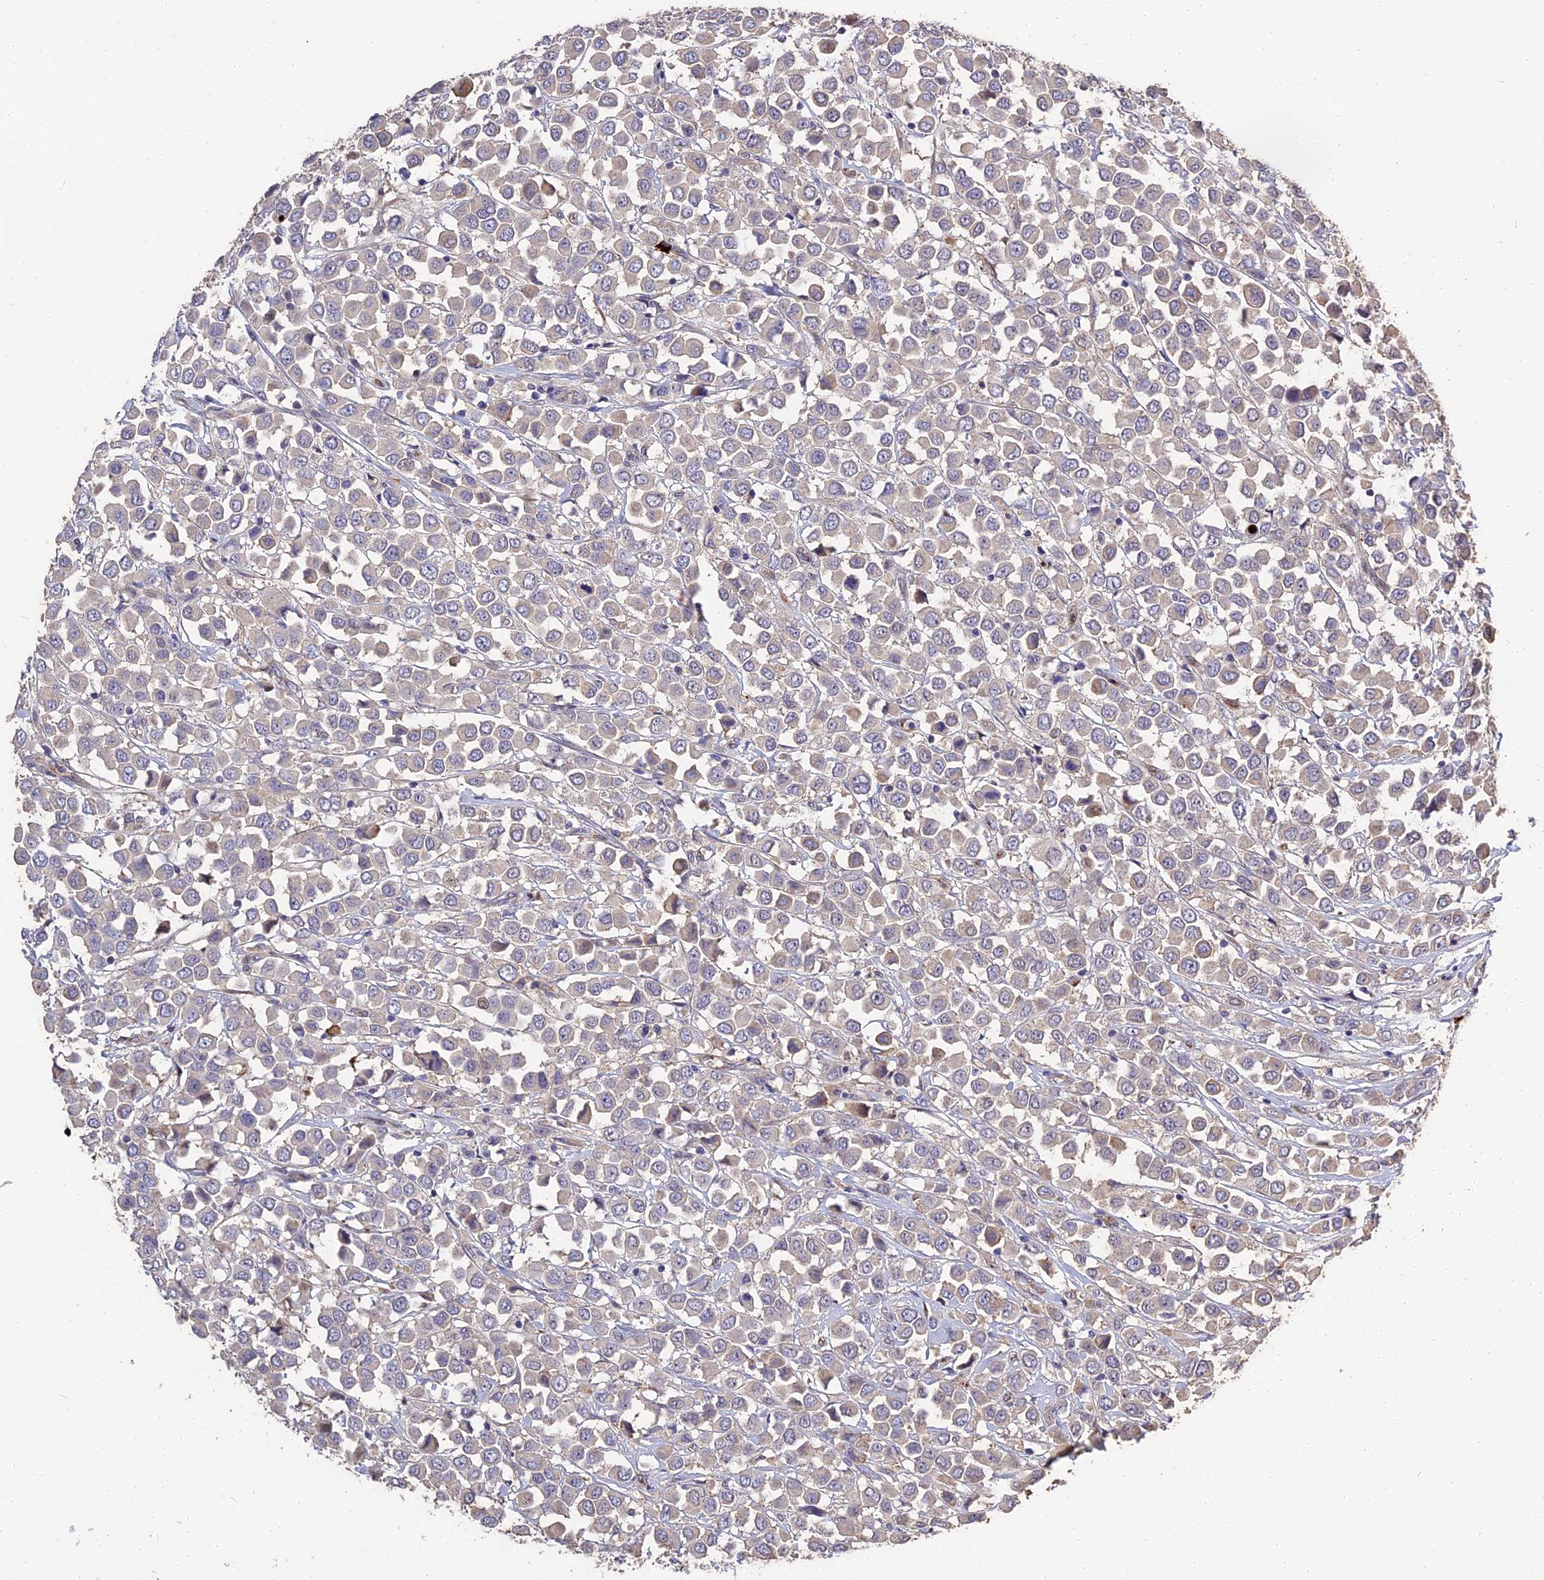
{"staining": {"intensity": "negative", "quantity": "none", "location": "none"}, "tissue": "breast cancer", "cell_type": "Tumor cells", "image_type": "cancer", "snomed": [{"axis": "morphology", "description": "Duct carcinoma"}, {"axis": "topography", "description": "Breast"}], "caption": "Immunohistochemical staining of breast infiltrating ductal carcinoma displays no significant positivity in tumor cells.", "gene": "MFSD2A", "patient": {"sex": "female", "age": 61}}